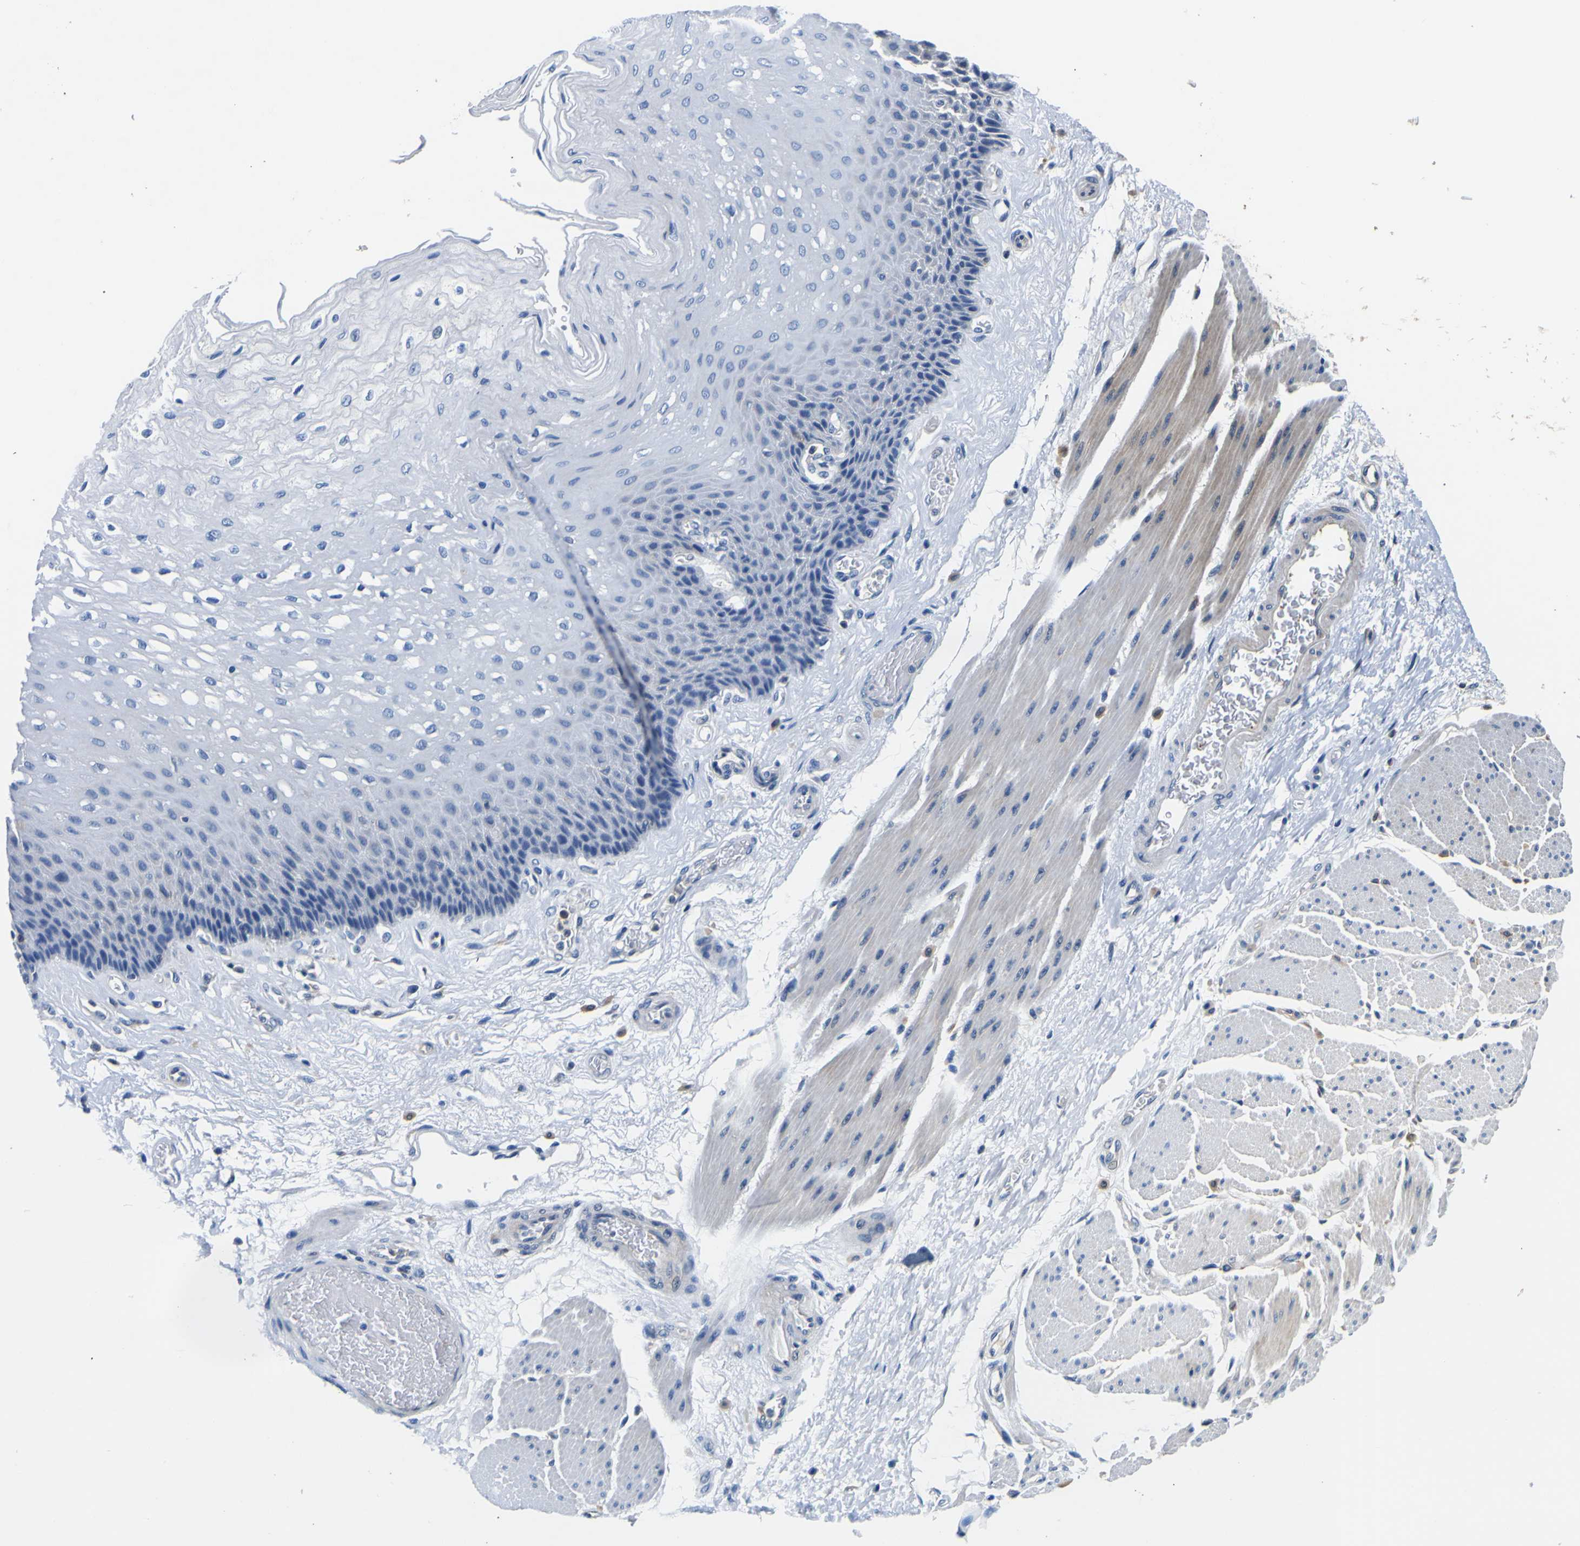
{"staining": {"intensity": "weak", "quantity": "<25%", "location": "cytoplasmic/membranous"}, "tissue": "esophagus", "cell_type": "Squamous epithelial cells", "image_type": "normal", "snomed": [{"axis": "morphology", "description": "Normal tissue, NOS"}, {"axis": "topography", "description": "Esophagus"}], "caption": "DAB immunohistochemical staining of unremarkable esophagus displays no significant positivity in squamous epithelial cells.", "gene": "TNIK", "patient": {"sex": "female", "age": 72}}